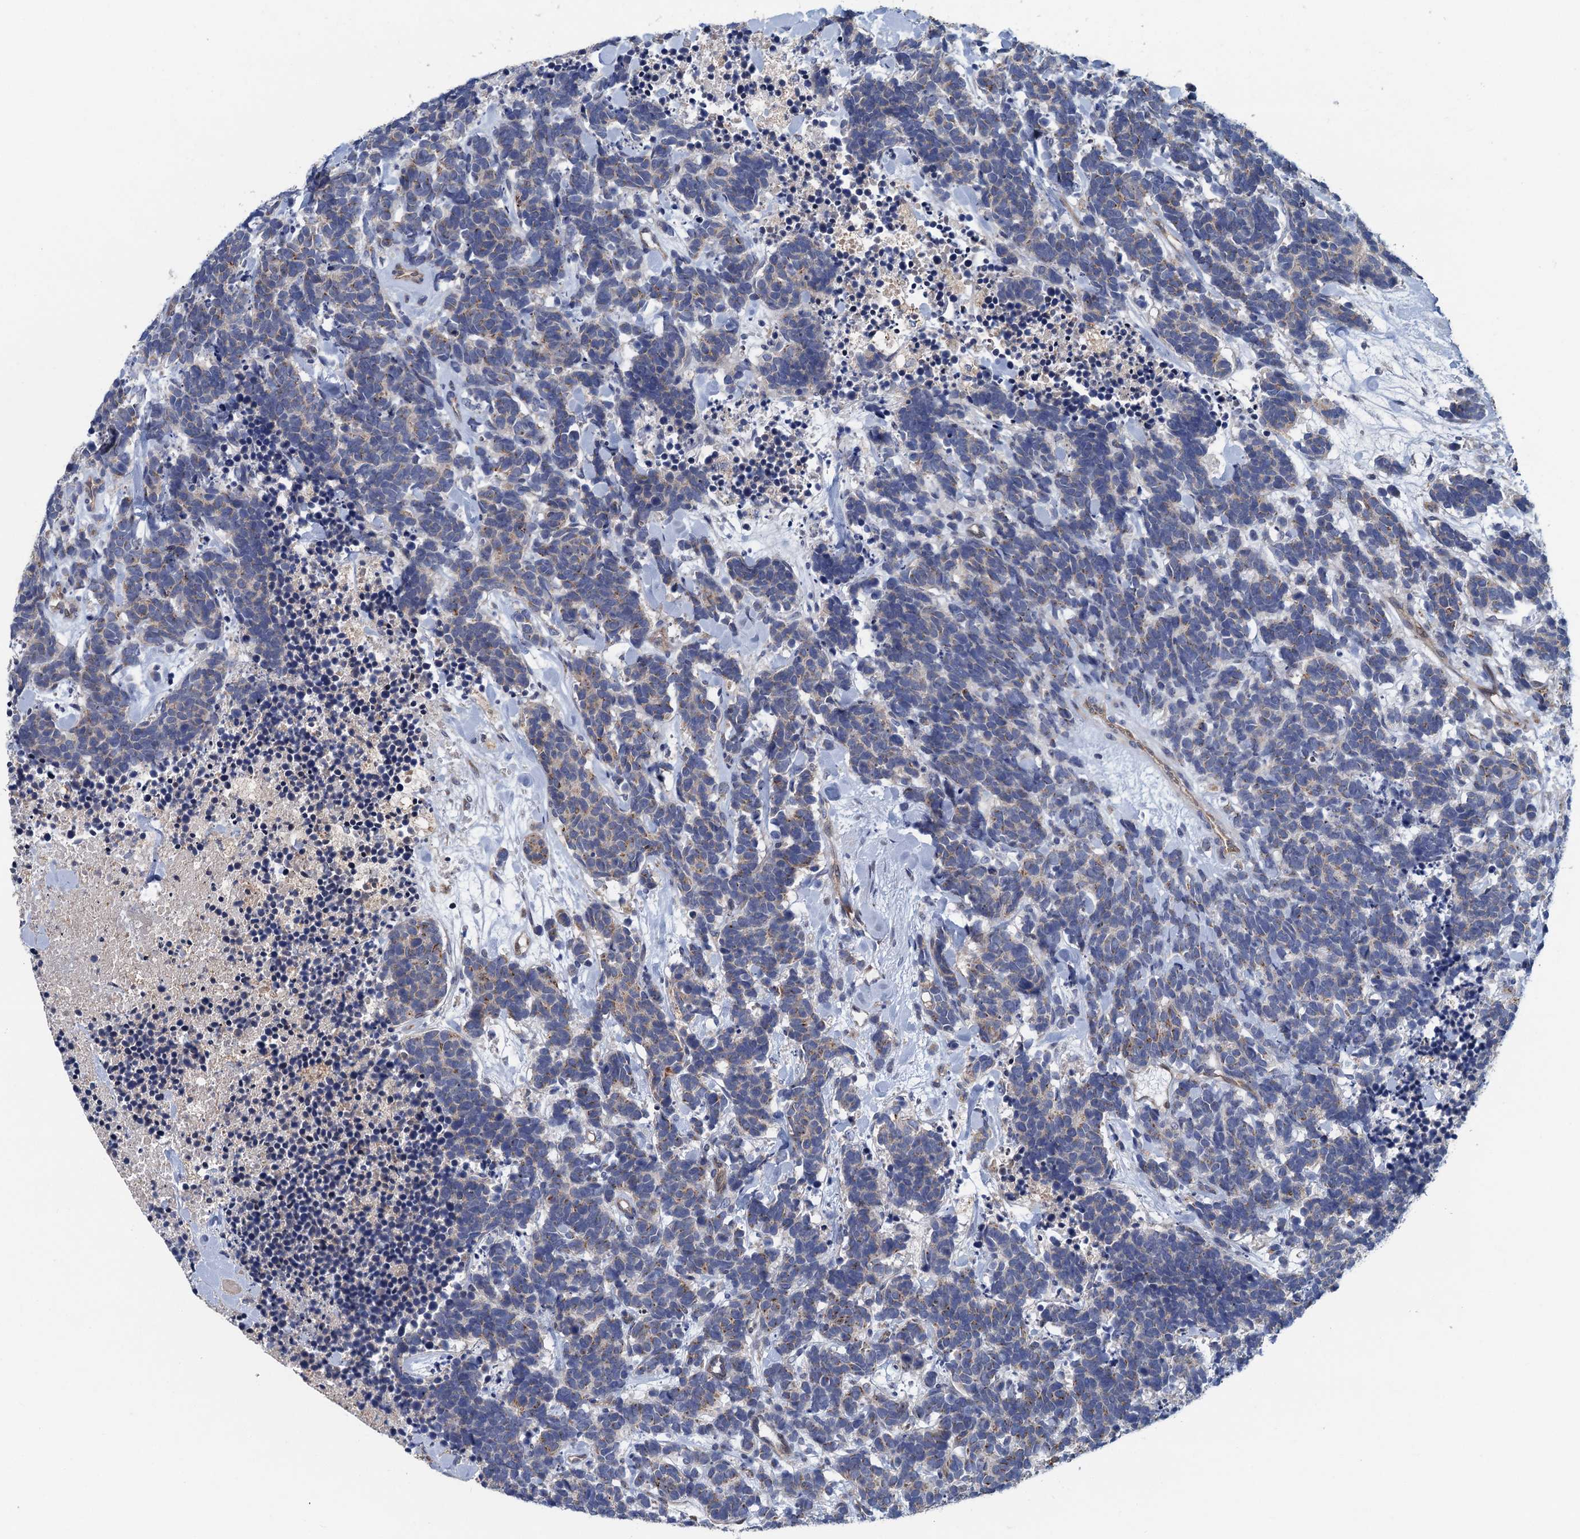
{"staining": {"intensity": "weak", "quantity": "<25%", "location": "cytoplasmic/membranous"}, "tissue": "carcinoid", "cell_type": "Tumor cells", "image_type": "cancer", "snomed": [{"axis": "morphology", "description": "Carcinoma, NOS"}, {"axis": "morphology", "description": "Carcinoid, malignant, NOS"}, {"axis": "topography", "description": "Prostate"}], "caption": "Immunohistochemistry (IHC) of human carcinoid displays no positivity in tumor cells. The staining was performed using DAB (3,3'-diaminobenzidine) to visualize the protein expression in brown, while the nuclei were stained in blue with hematoxylin (Magnification: 20x).", "gene": "KBTBD8", "patient": {"sex": "male", "age": 57}}